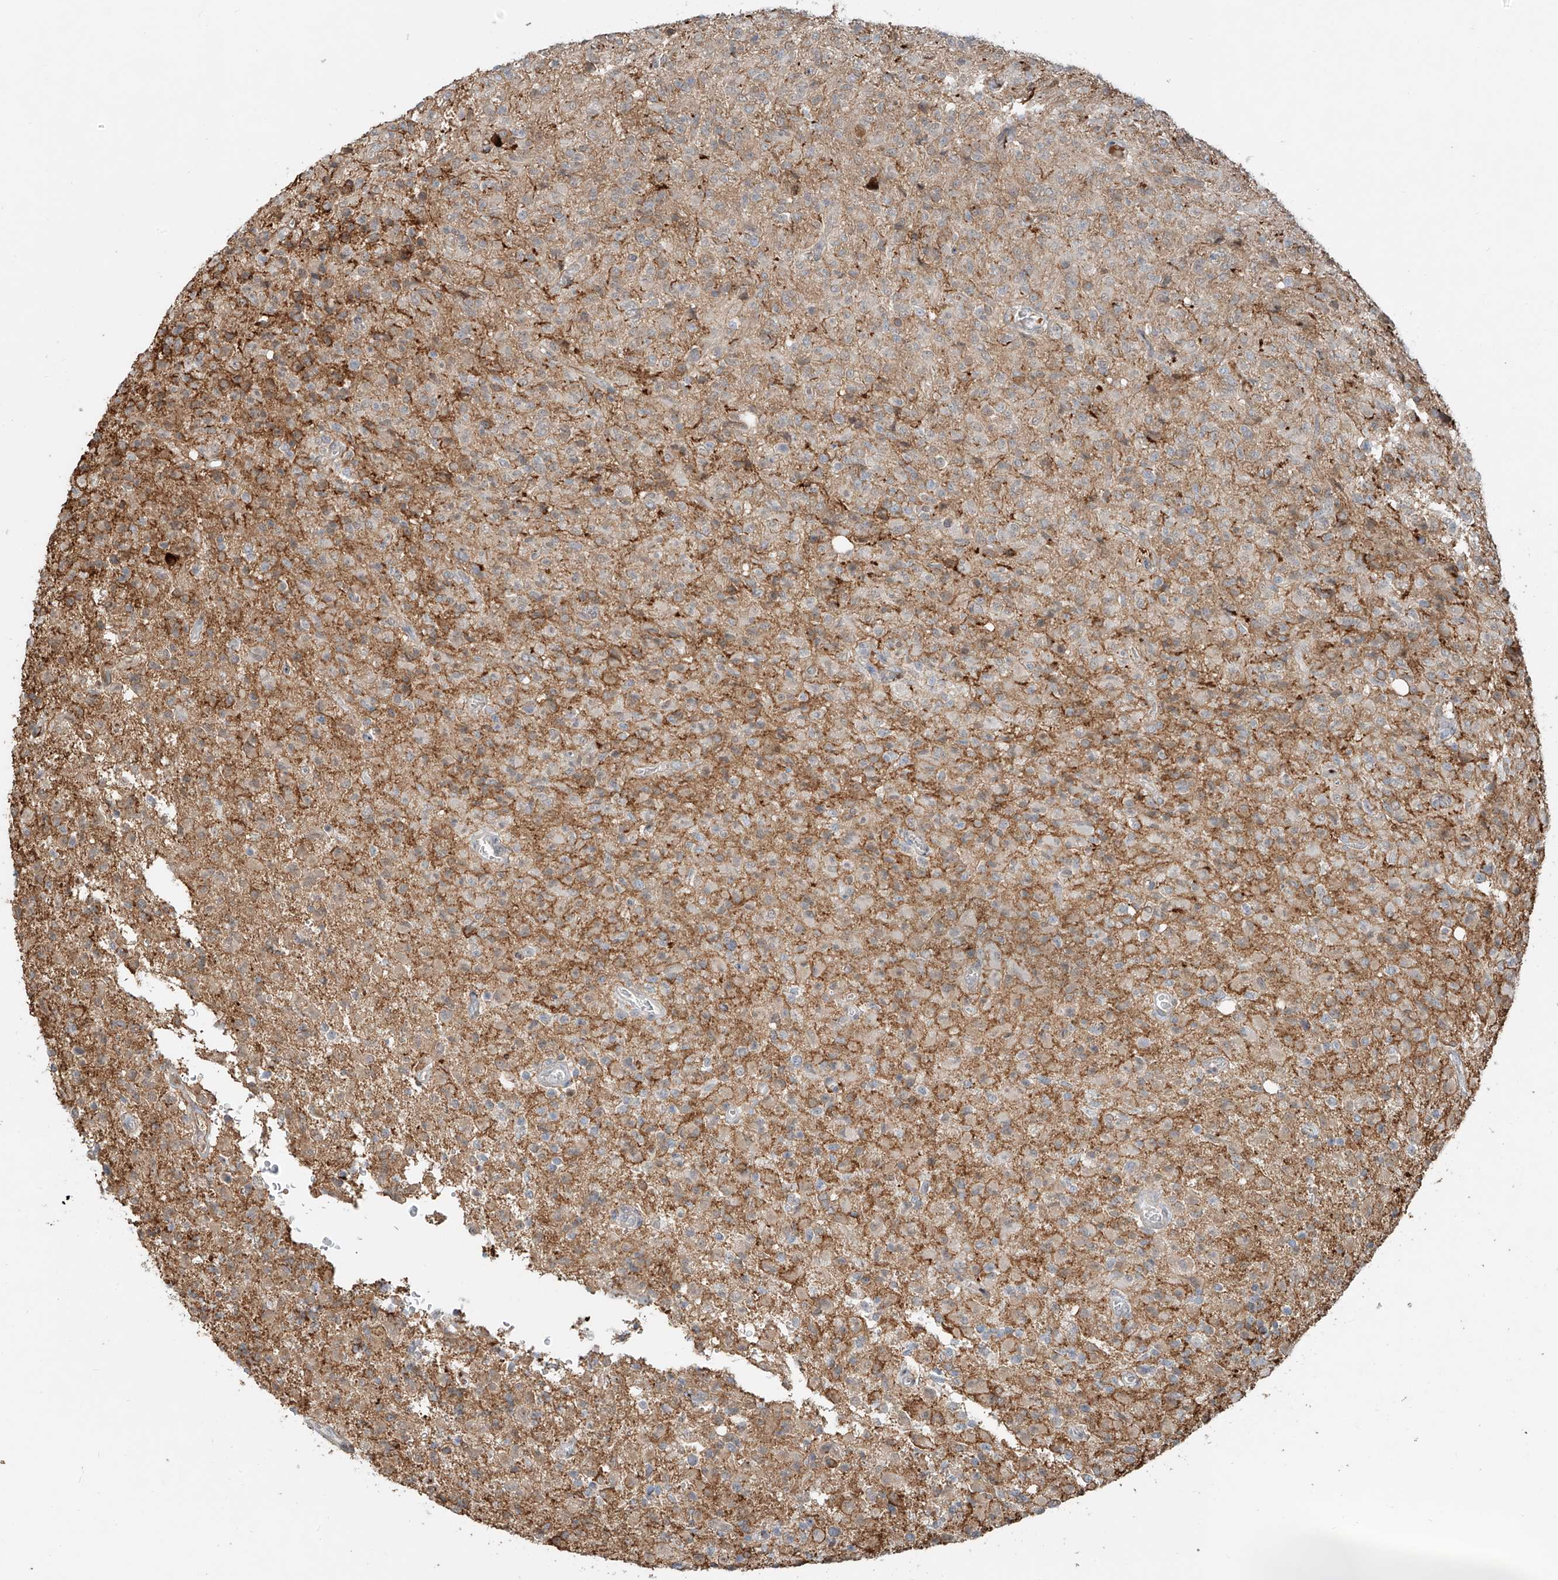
{"staining": {"intensity": "negative", "quantity": "none", "location": "none"}, "tissue": "glioma", "cell_type": "Tumor cells", "image_type": "cancer", "snomed": [{"axis": "morphology", "description": "Glioma, malignant, High grade"}, {"axis": "topography", "description": "Brain"}], "caption": "Immunohistochemistry of glioma exhibits no positivity in tumor cells.", "gene": "CEP162", "patient": {"sex": "female", "age": 57}}